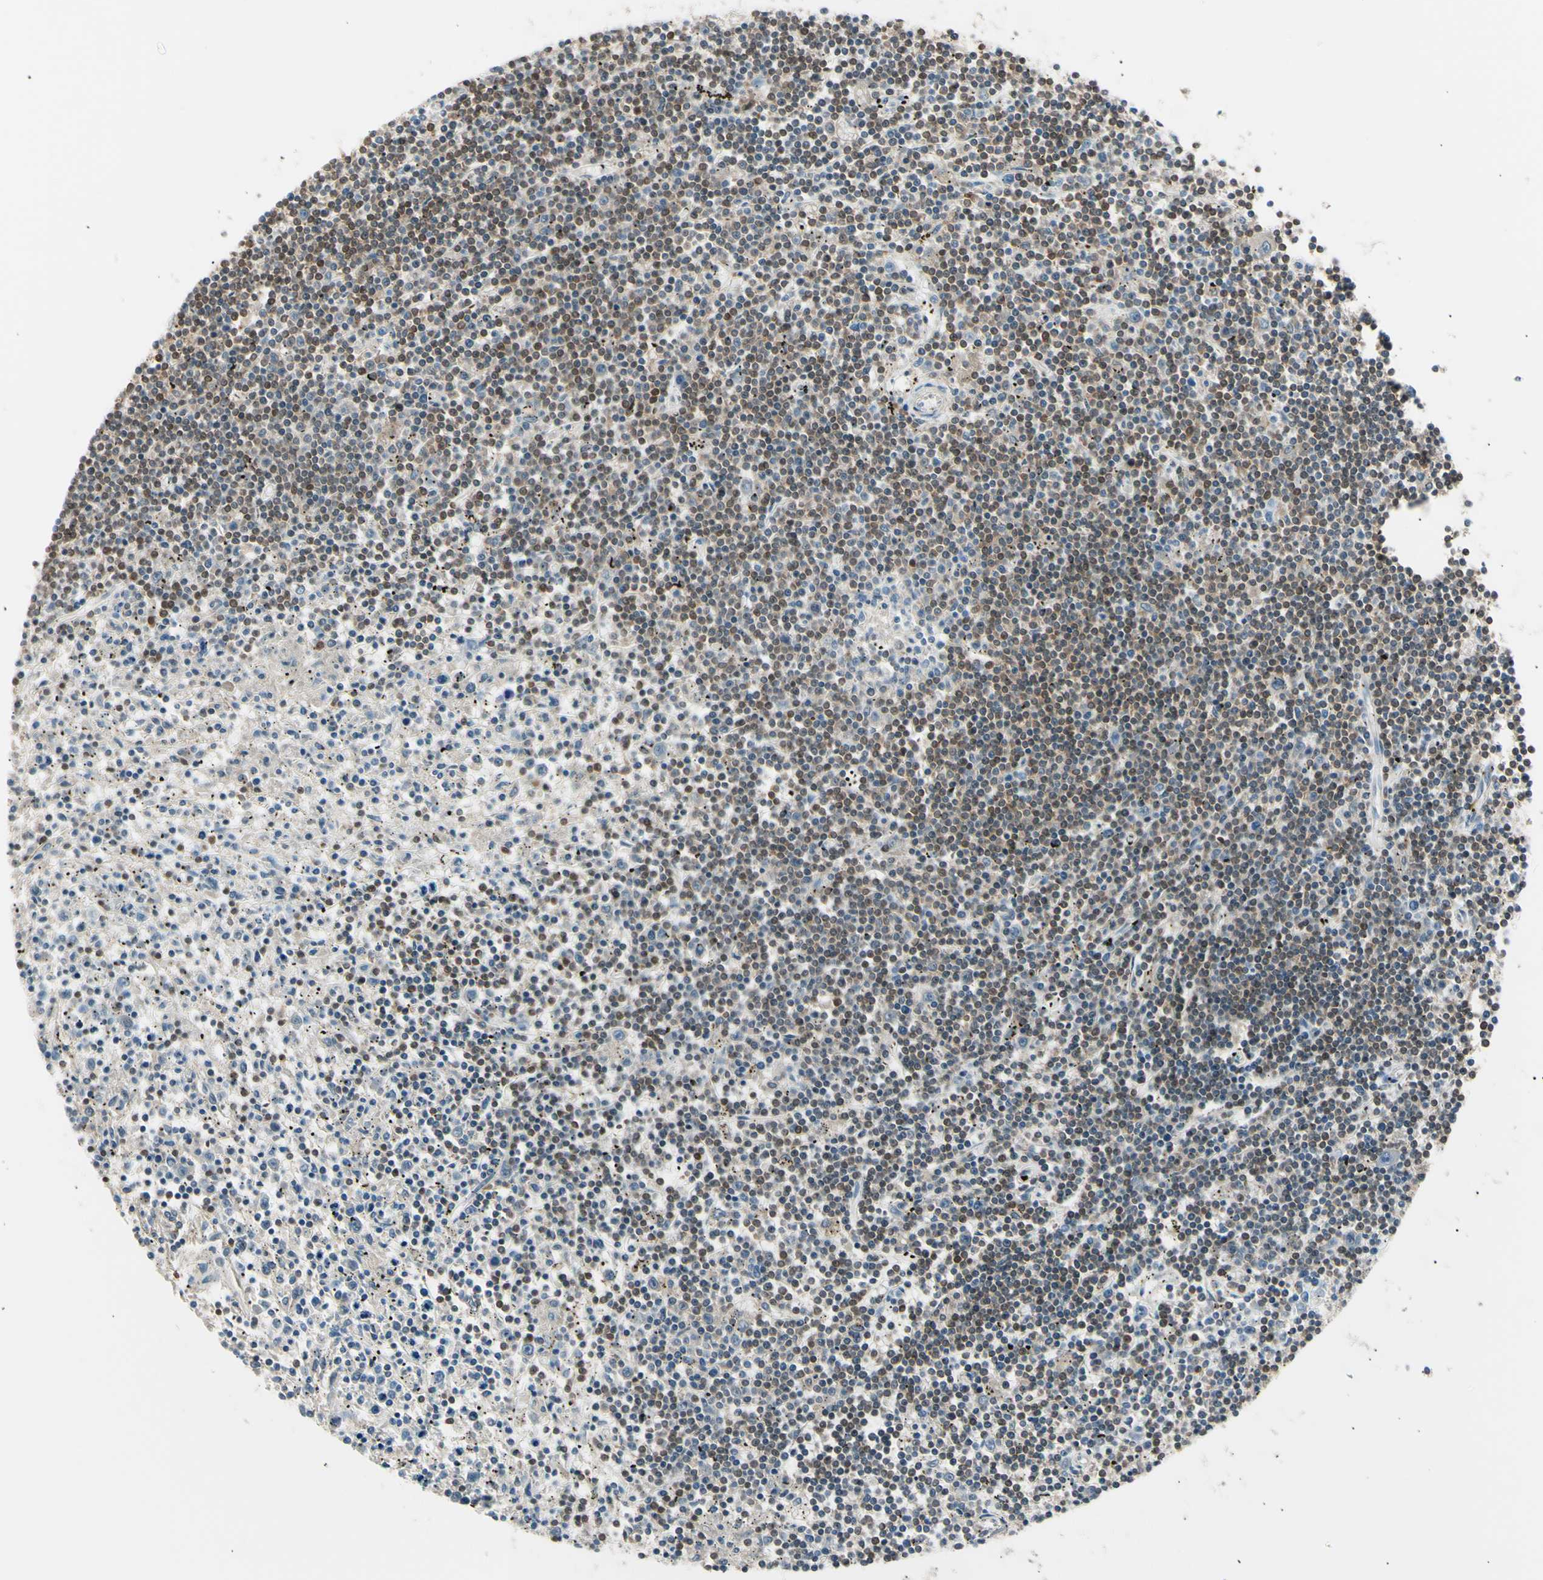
{"staining": {"intensity": "weak", "quantity": "25%-75%", "location": "cytoplasmic/membranous"}, "tissue": "lymphoma", "cell_type": "Tumor cells", "image_type": "cancer", "snomed": [{"axis": "morphology", "description": "Malignant lymphoma, non-Hodgkin's type, Low grade"}, {"axis": "topography", "description": "Spleen"}], "caption": "Immunohistochemical staining of human low-grade malignant lymphoma, non-Hodgkin's type displays low levels of weak cytoplasmic/membranous staining in approximately 25%-75% of tumor cells.", "gene": "LHPP", "patient": {"sex": "male", "age": 76}}